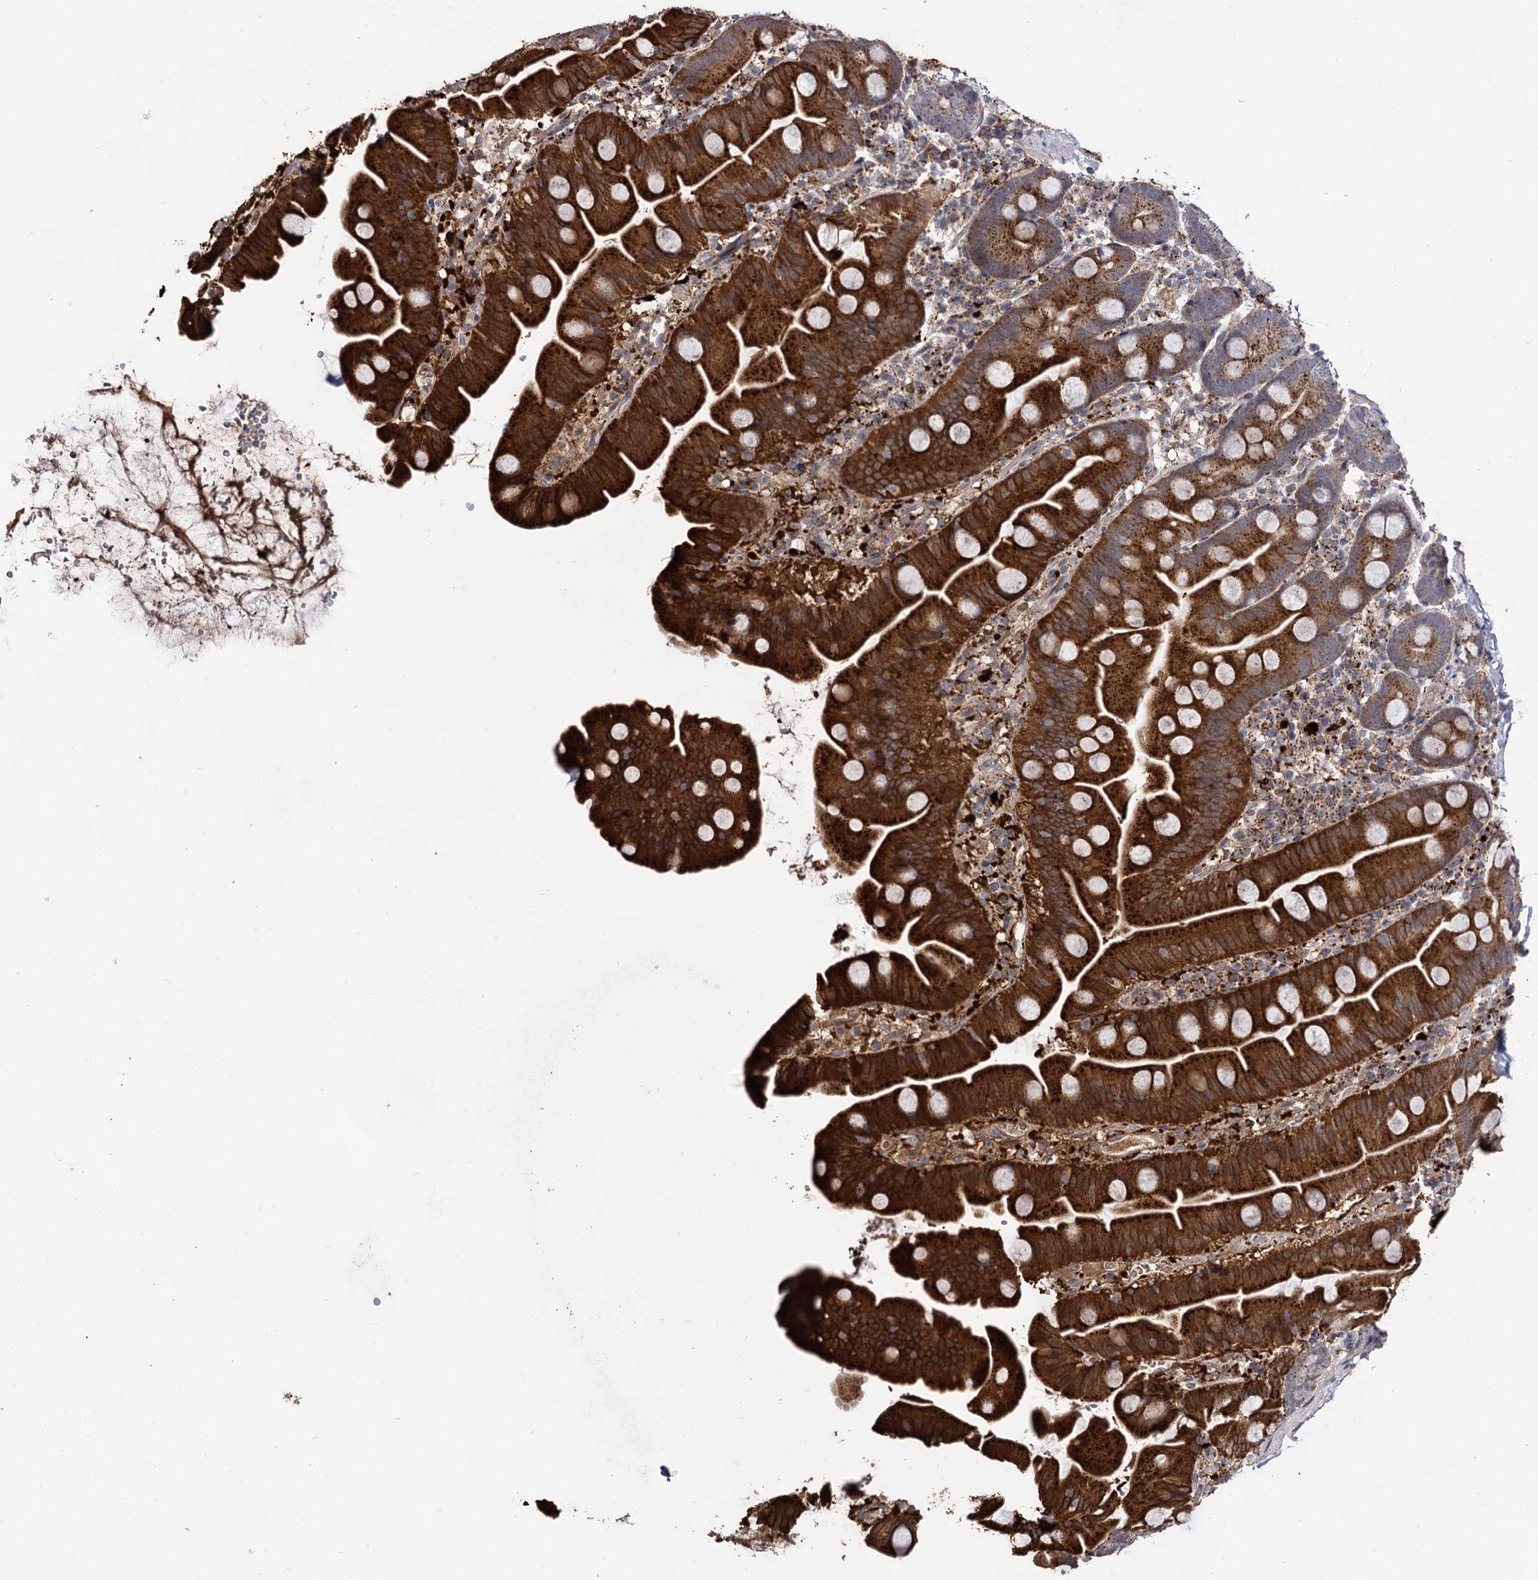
{"staining": {"intensity": "strong", "quantity": ">75%", "location": "cytoplasmic/membranous"}, "tissue": "small intestine", "cell_type": "Glandular cells", "image_type": "normal", "snomed": [{"axis": "morphology", "description": "Normal tissue, NOS"}, {"axis": "topography", "description": "Small intestine"}], "caption": "Immunohistochemical staining of normal small intestine displays high levels of strong cytoplasmic/membranous expression in approximately >75% of glandular cells.", "gene": "MICAL2", "patient": {"sex": "female", "age": 68}}